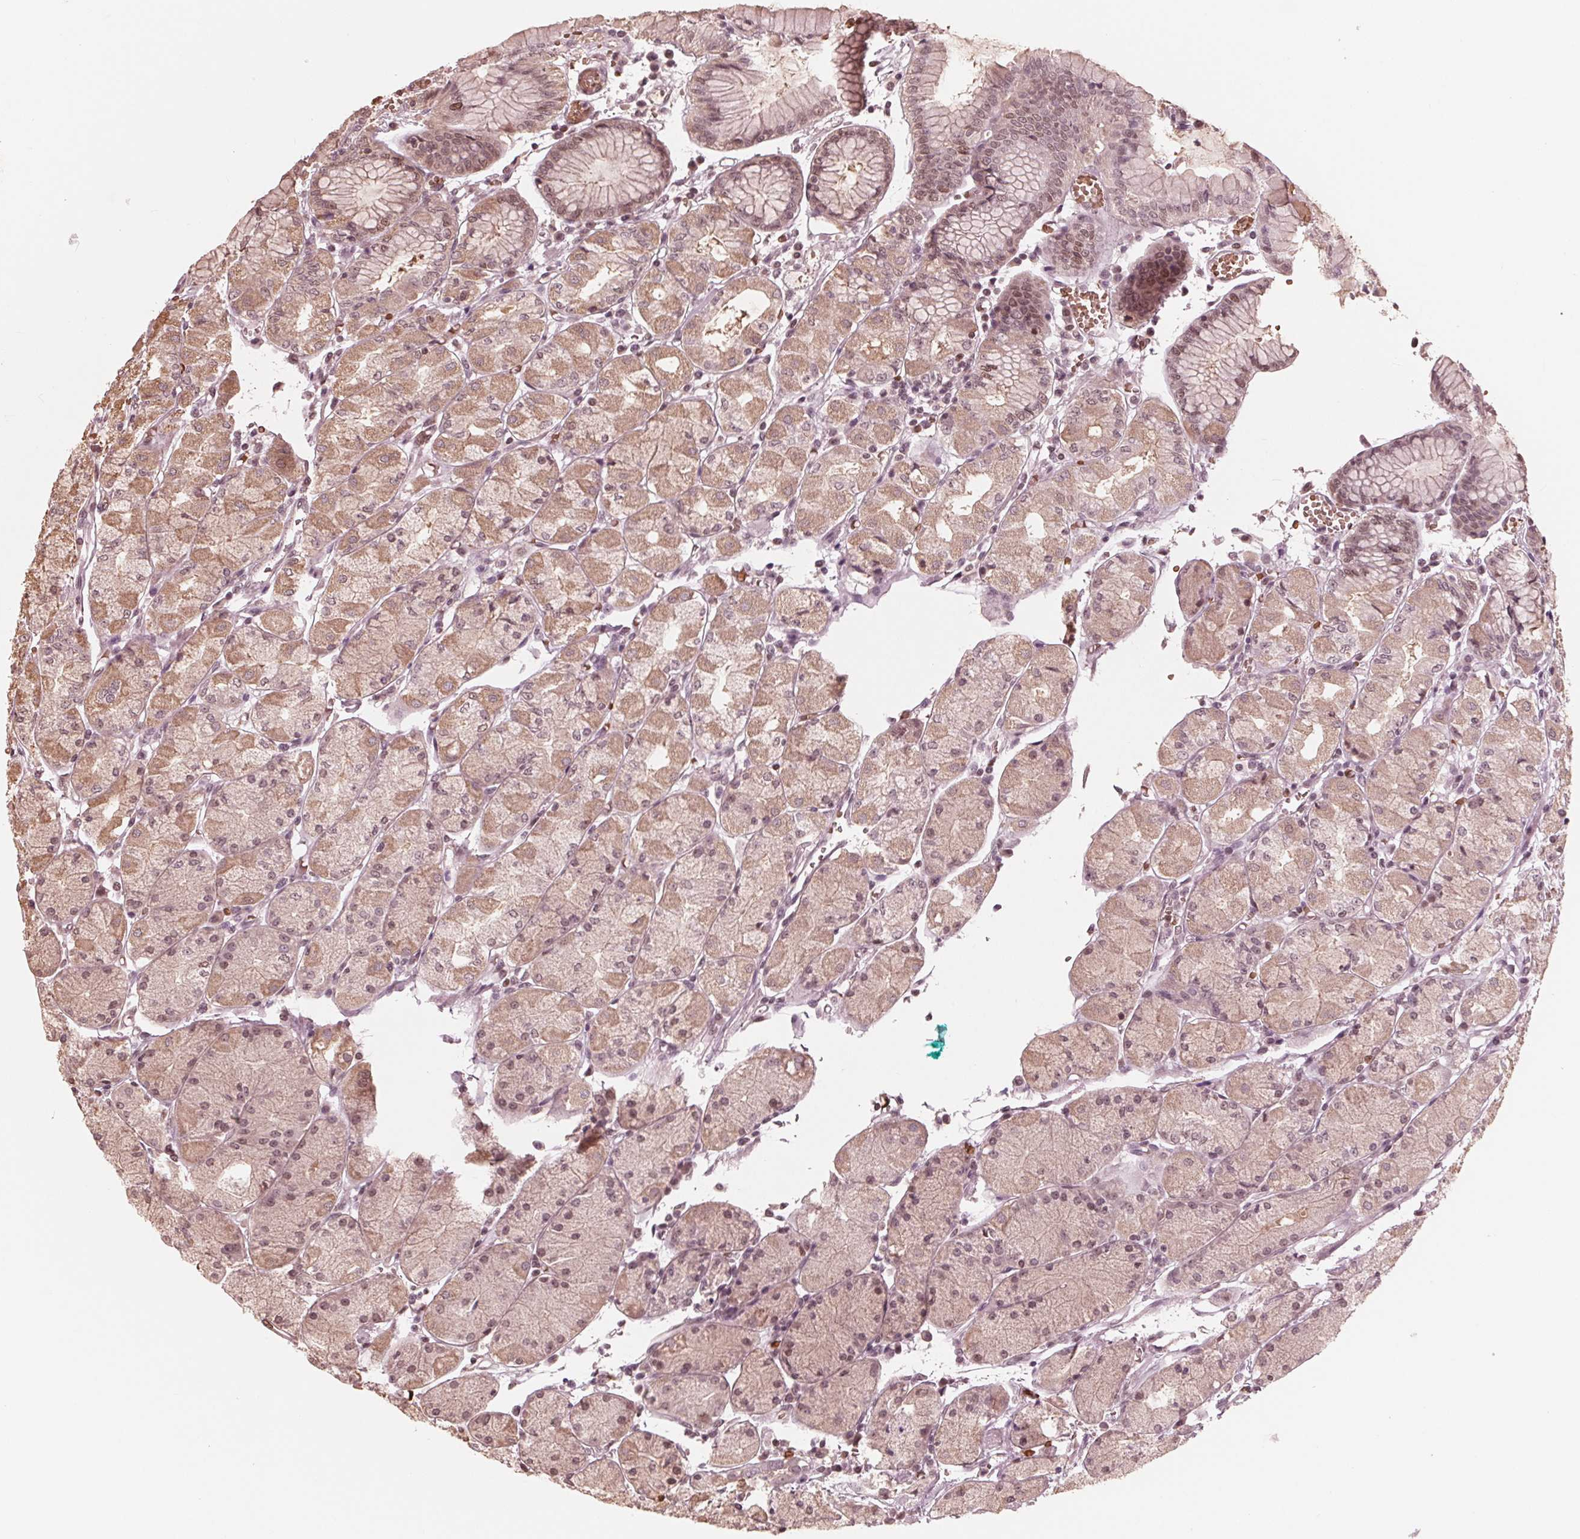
{"staining": {"intensity": "weak", "quantity": "25%-75%", "location": "cytoplasmic/membranous,nuclear"}, "tissue": "stomach", "cell_type": "Glandular cells", "image_type": "normal", "snomed": [{"axis": "morphology", "description": "Normal tissue, NOS"}, {"axis": "topography", "description": "Stomach, upper"}], "caption": "A photomicrograph of human stomach stained for a protein shows weak cytoplasmic/membranous,nuclear brown staining in glandular cells. (Brightfield microscopy of DAB IHC at high magnification).", "gene": "HIRIP3", "patient": {"sex": "male", "age": 69}}